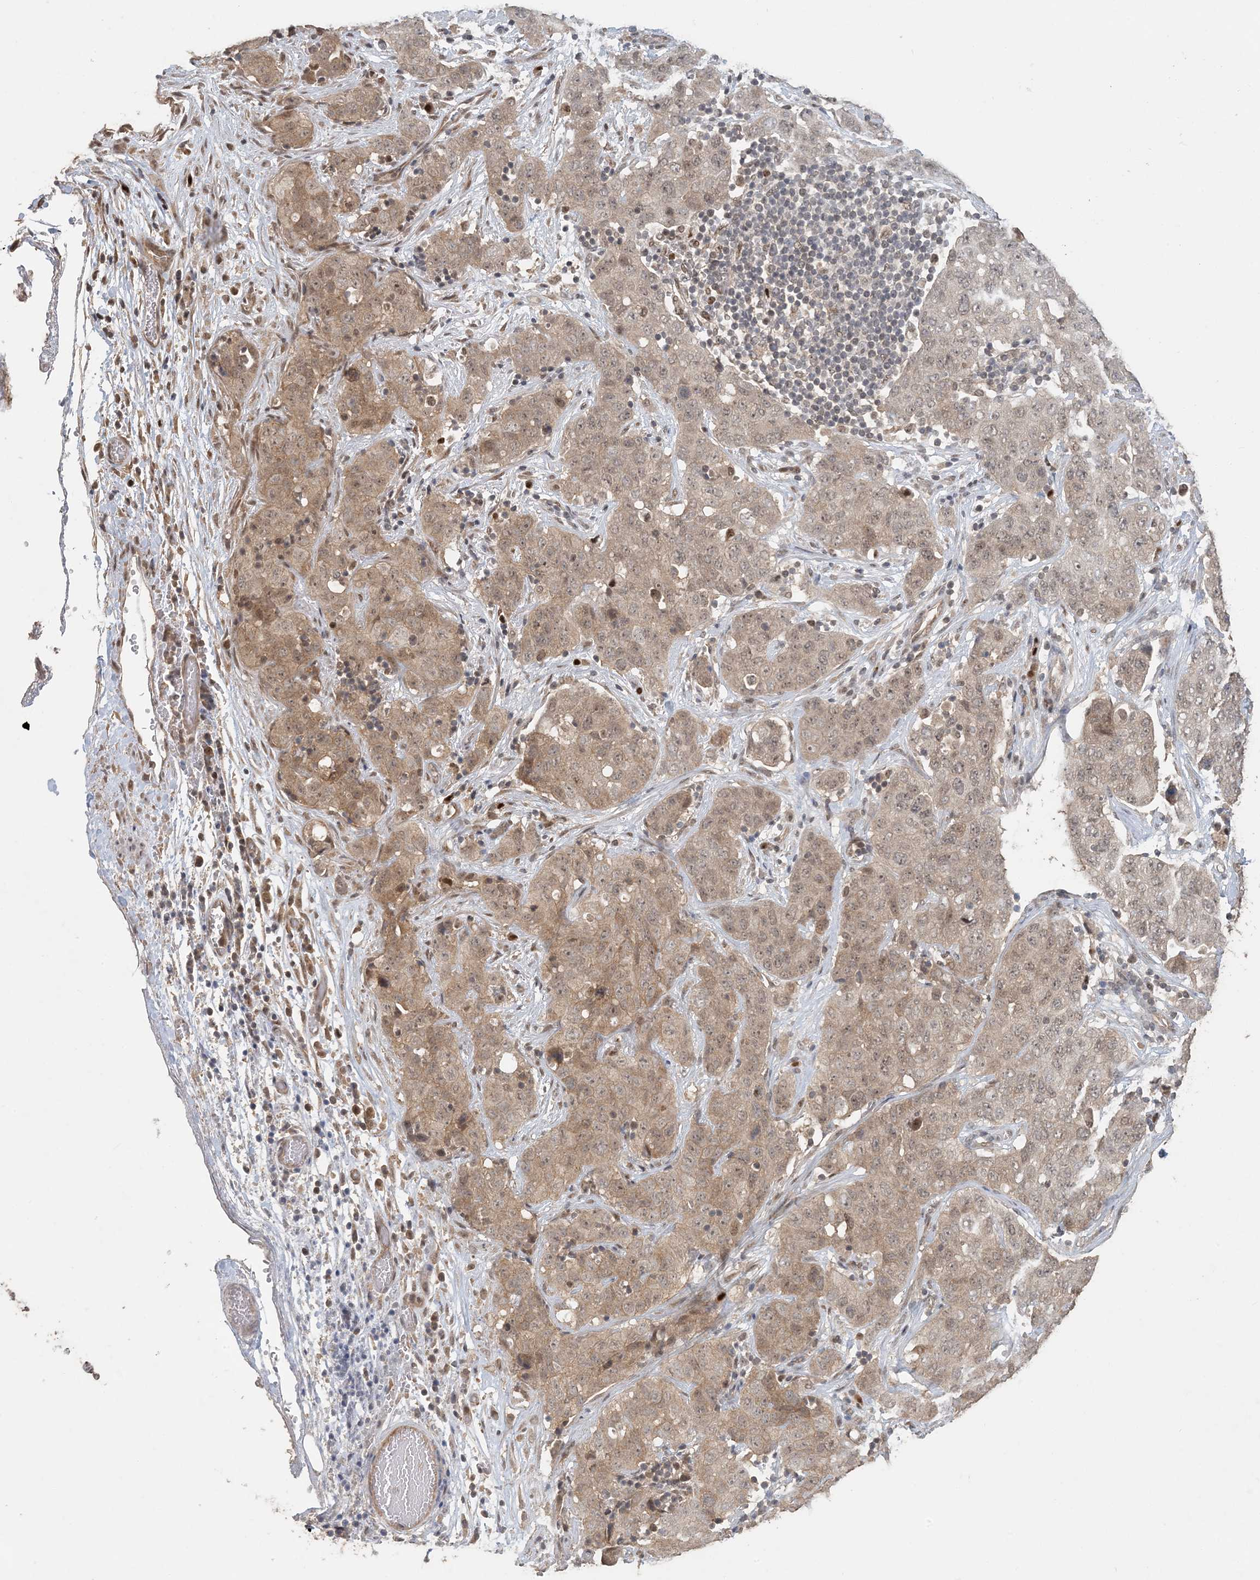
{"staining": {"intensity": "moderate", "quantity": ">75%", "location": "cytoplasmic/membranous,nuclear"}, "tissue": "stomach cancer", "cell_type": "Tumor cells", "image_type": "cancer", "snomed": [{"axis": "morphology", "description": "Normal tissue, NOS"}, {"axis": "morphology", "description": "Adenocarcinoma, NOS"}, {"axis": "topography", "description": "Lymph node"}, {"axis": "topography", "description": "Stomach"}], "caption": "A medium amount of moderate cytoplasmic/membranous and nuclear expression is identified in approximately >75% of tumor cells in stomach cancer (adenocarcinoma) tissue.", "gene": "ATP13A2", "patient": {"sex": "male", "age": 48}}